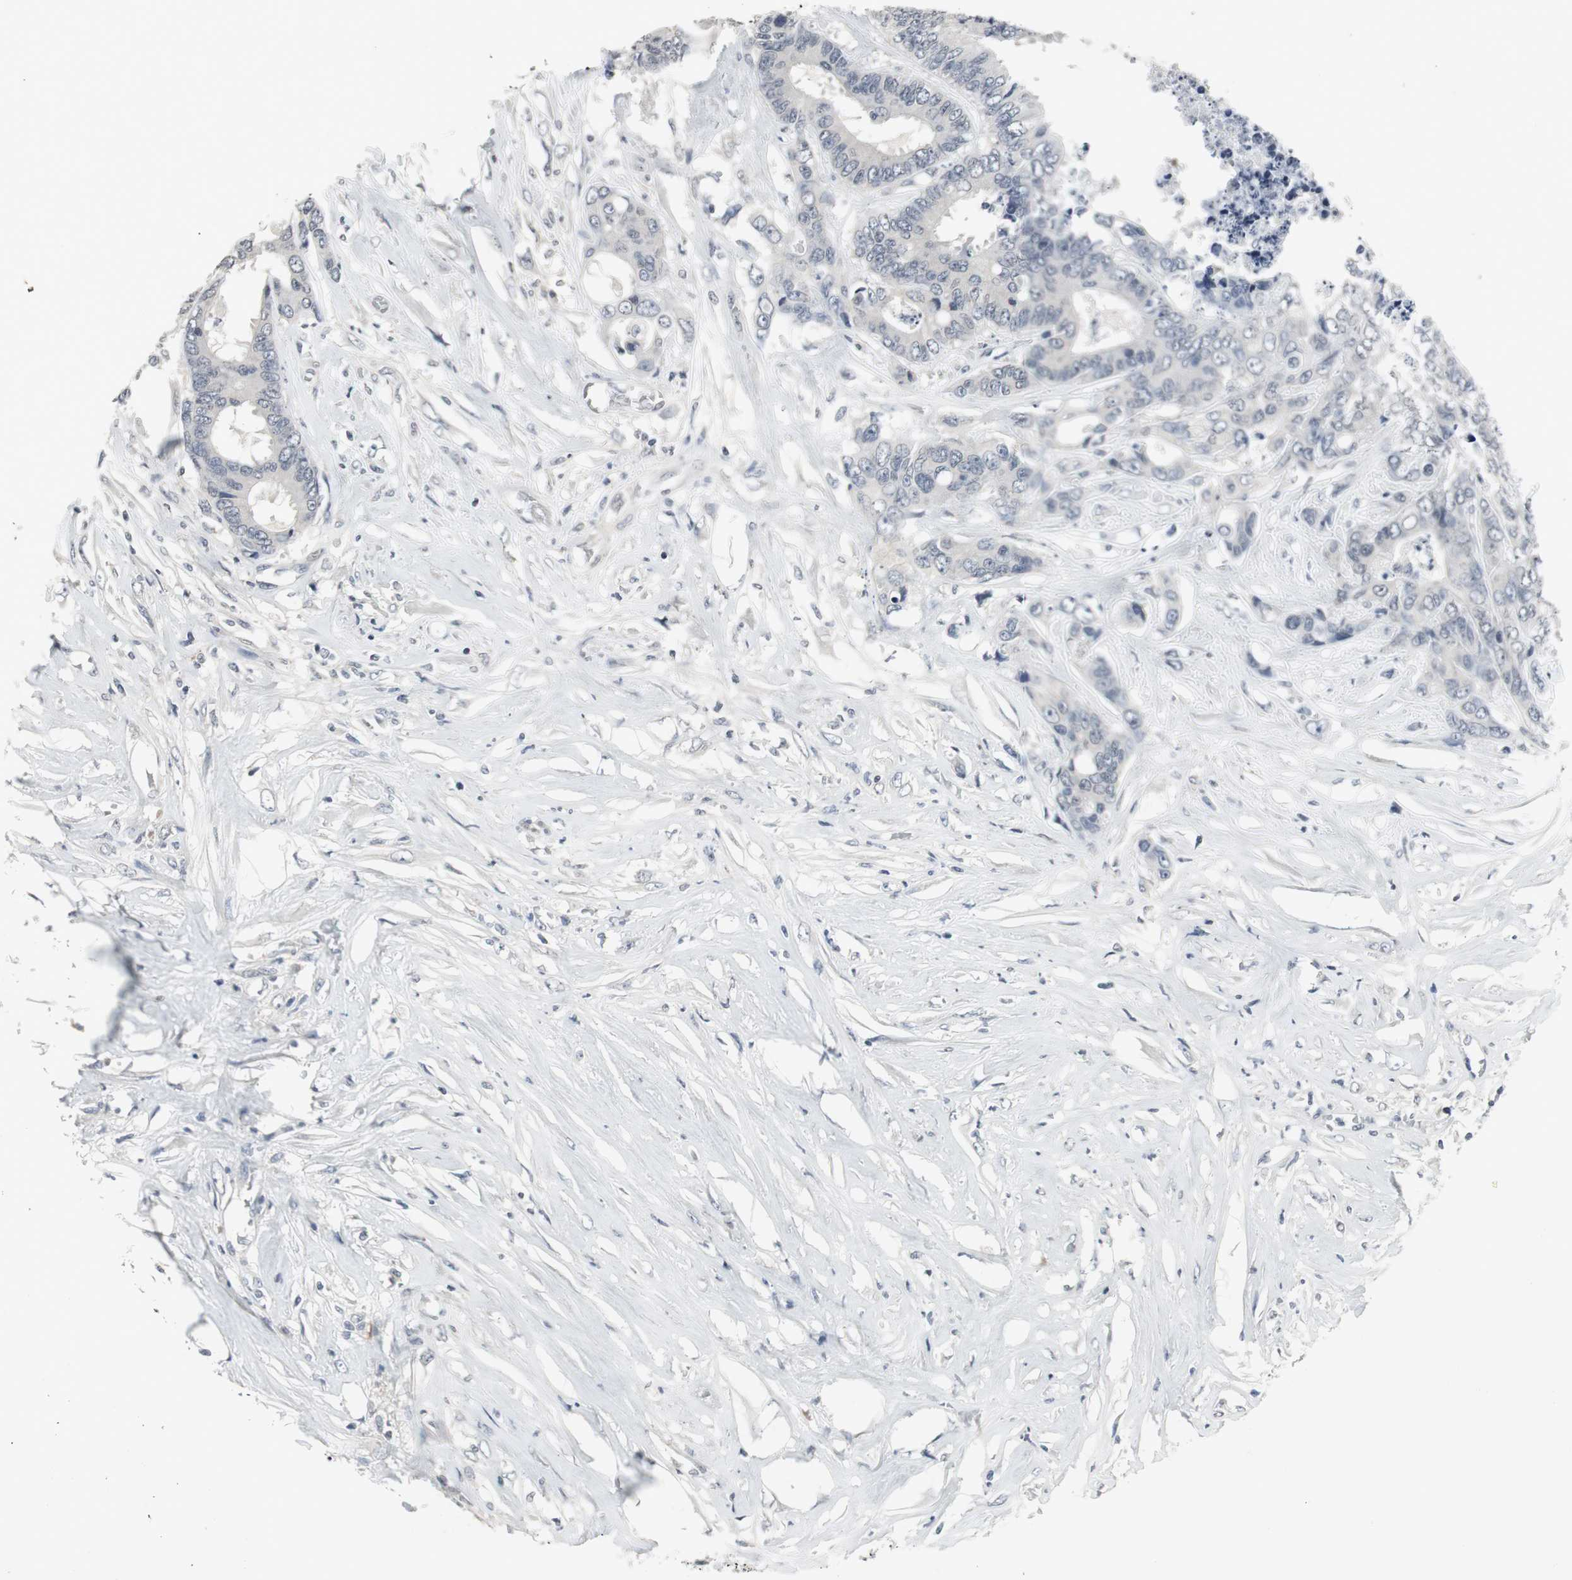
{"staining": {"intensity": "negative", "quantity": "none", "location": "none"}, "tissue": "colorectal cancer", "cell_type": "Tumor cells", "image_type": "cancer", "snomed": [{"axis": "morphology", "description": "Adenocarcinoma, NOS"}, {"axis": "topography", "description": "Rectum"}], "caption": "Micrograph shows no significant protein expression in tumor cells of colorectal cancer.", "gene": "ELK1", "patient": {"sex": "male", "age": 55}}